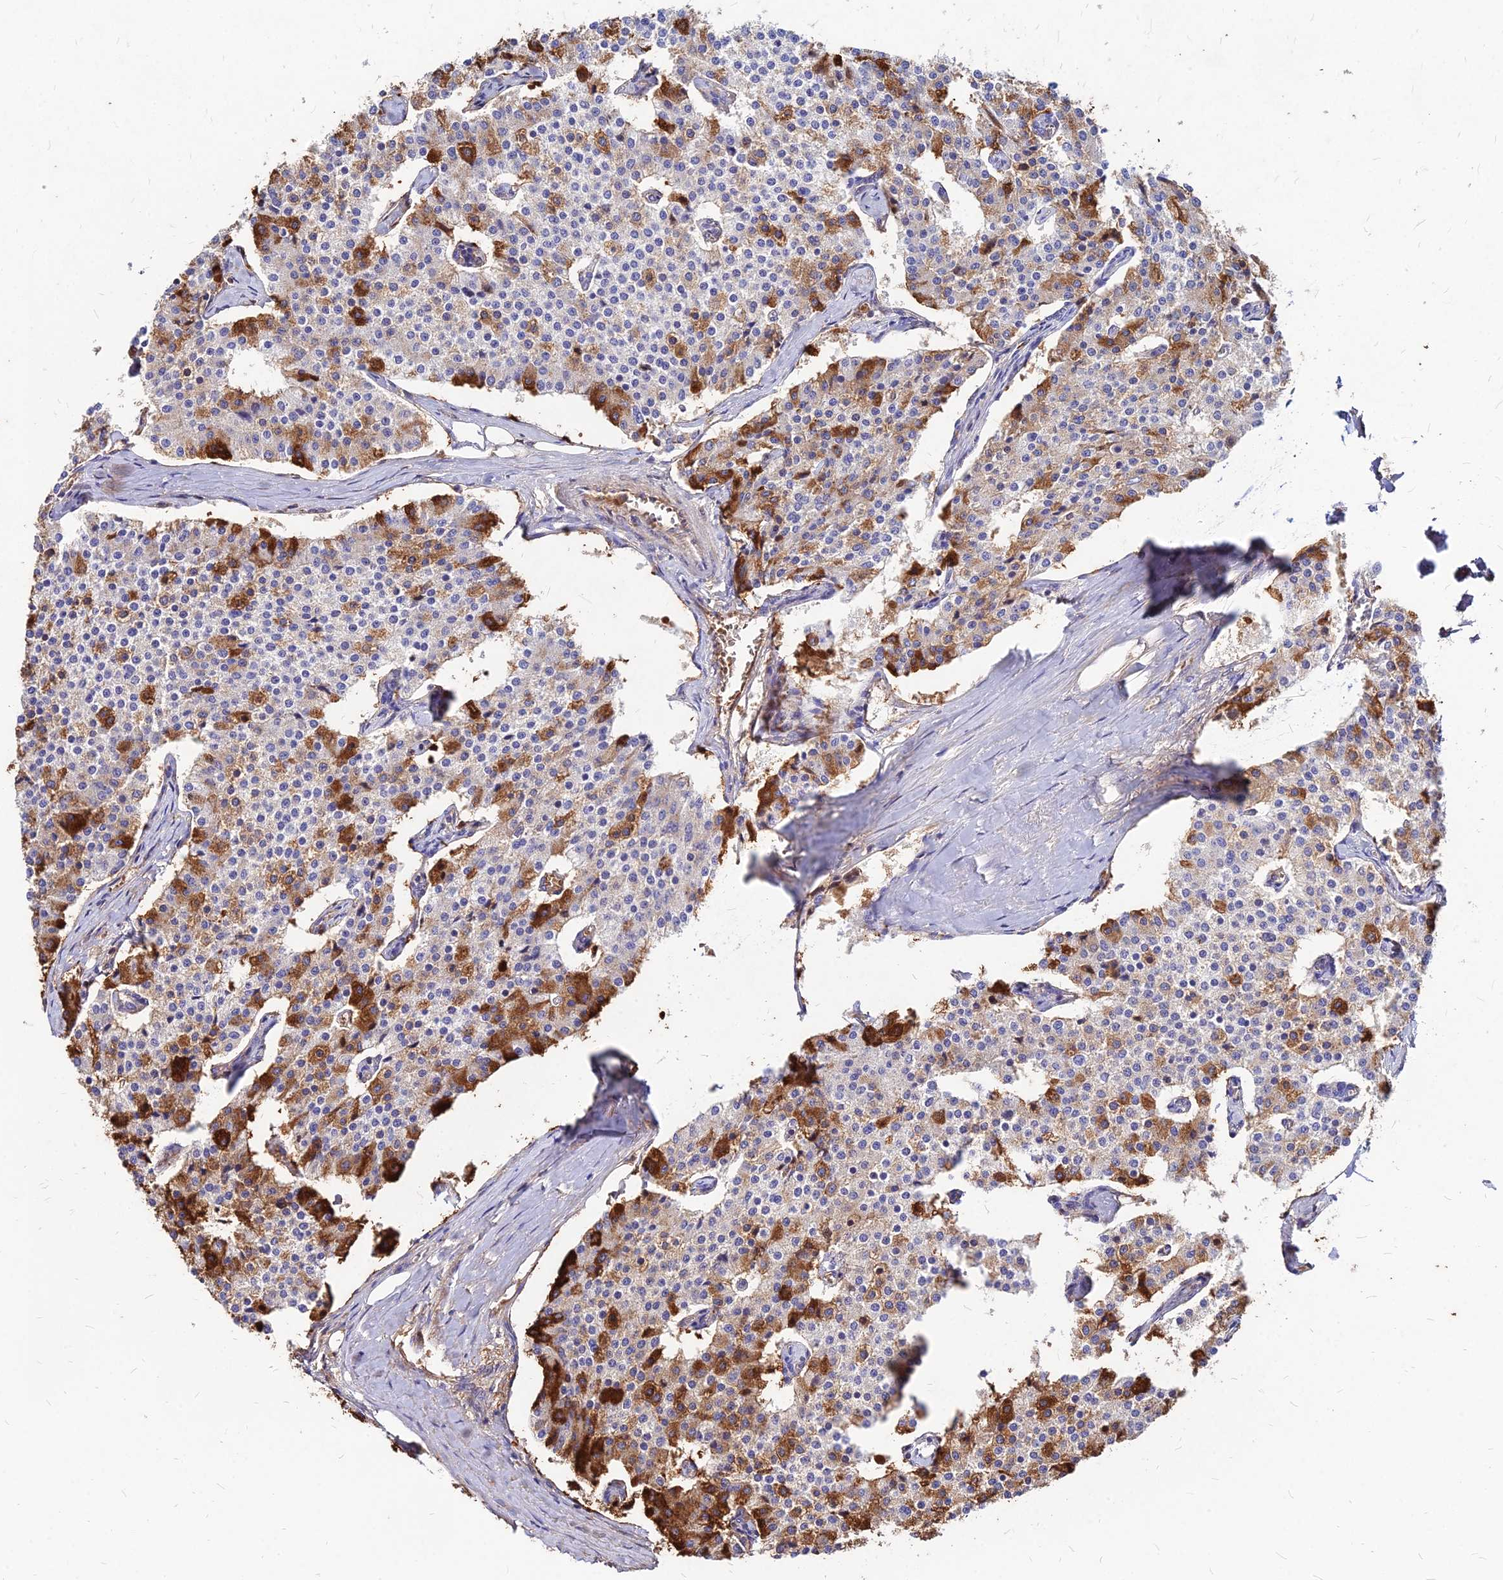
{"staining": {"intensity": "strong", "quantity": "25%-75%", "location": "cytoplasmic/membranous"}, "tissue": "carcinoid", "cell_type": "Tumor cells", "image_type": "cancer", "snomed": [{"axis": "morphology", "description": "Carcinoid, malignant, NOS"}, {"axis": "topography", "description": "Colon"}], "caption": "DAB immunohistochemical staining of carcinoid (malignant) exhibits strong cytoplasmic/membranous protein expression in about 25%-75% of tumor cells. (Brightfield microscopy of DAB IHC at high magnification).", "gene": "ACSM6", "patient": {"sex": "female", "age": 52}}